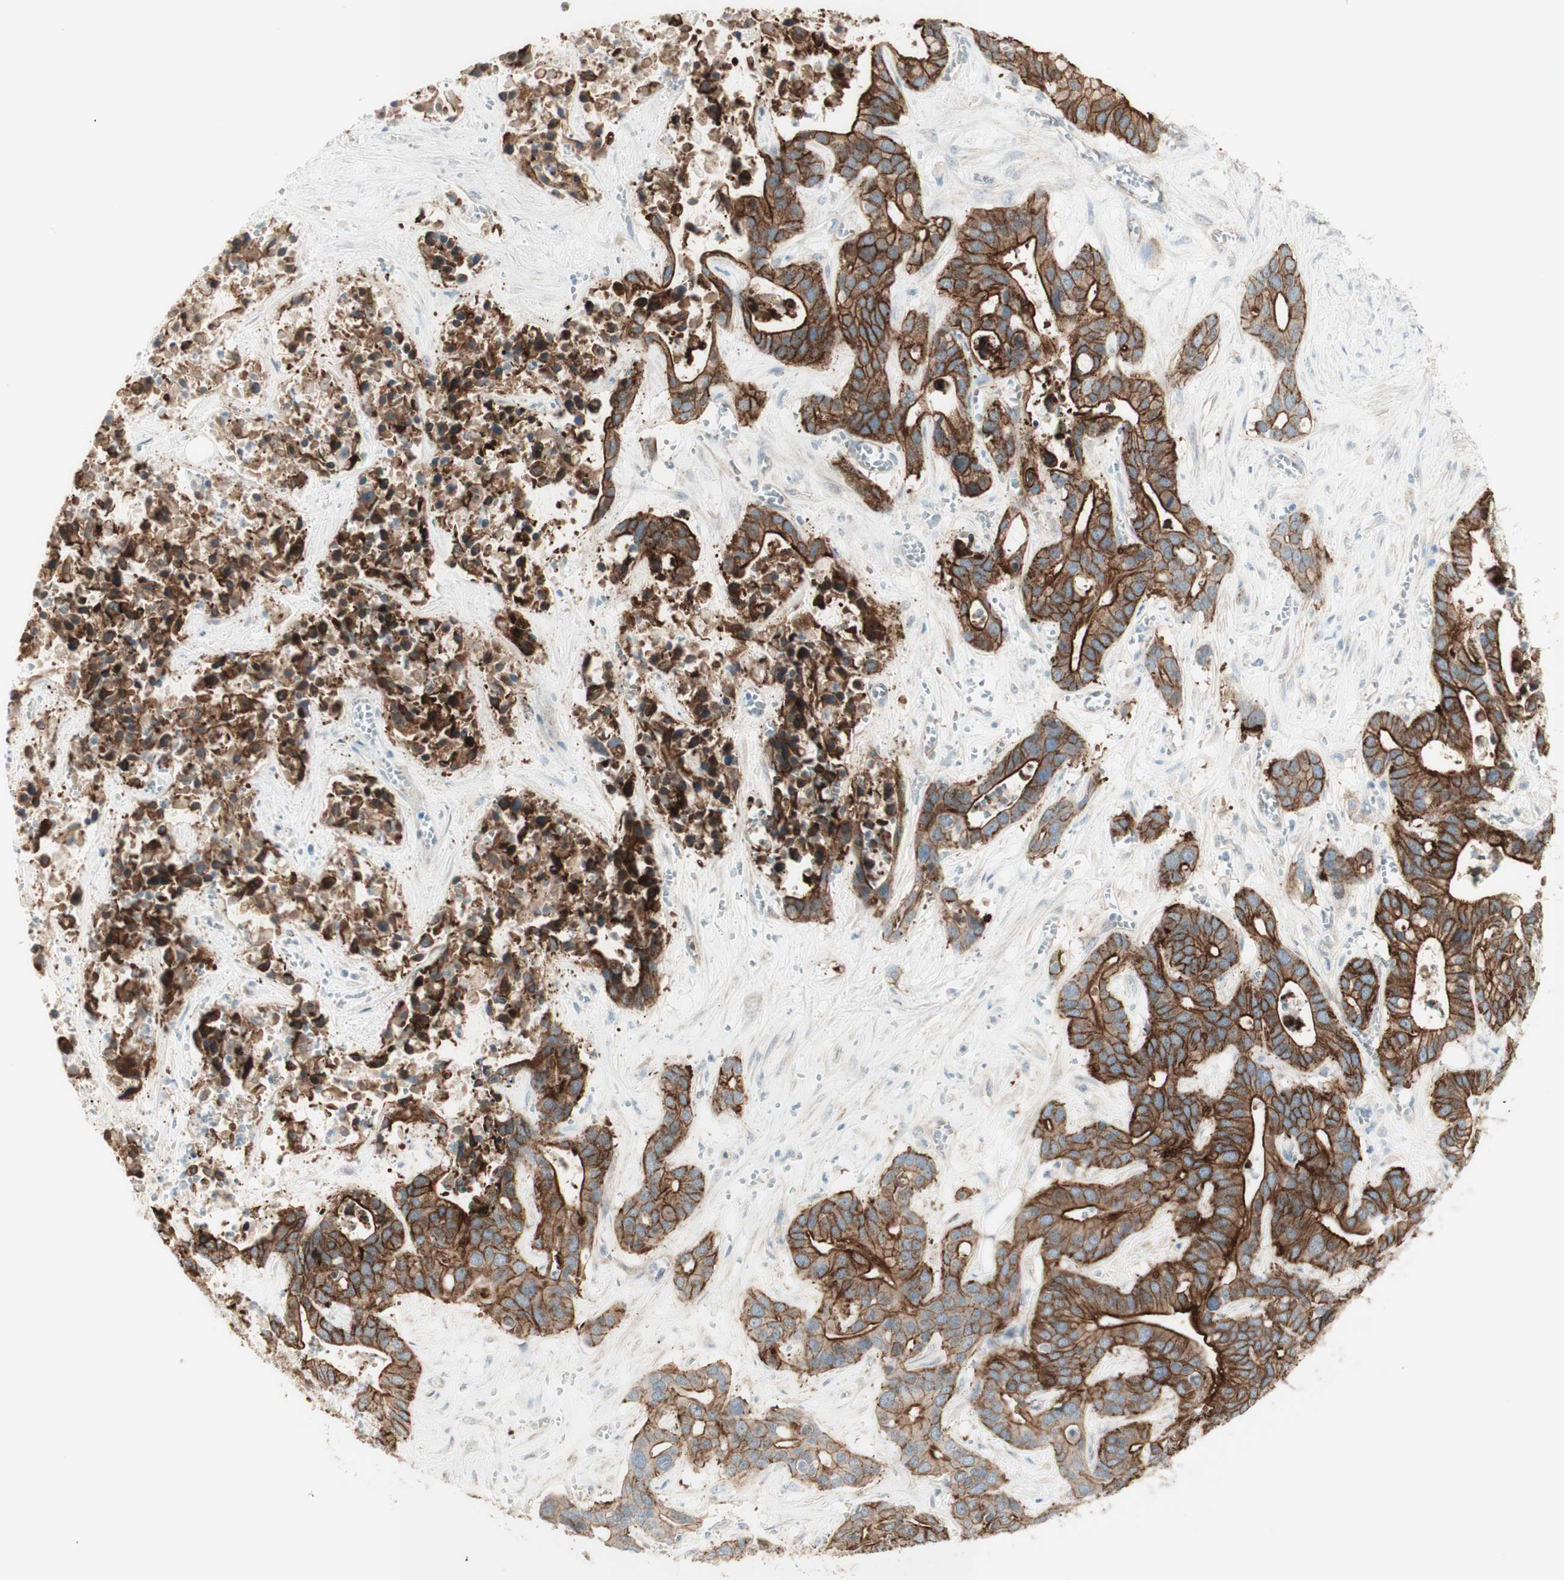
{"staining": {"intensity": "strong", "quantity": "25%-75%", "location": "cytoplasmic/membranous"}, "tissue": "liver cancer", "cell_type": "Tumor cells", "image_type": "cancer", "snomed": [{"axis": "morphology", "description": "Cholangiocarcinoma"}, {"axis": "topography", "description": "Liver"}], "caption": "Immunohistochemical staining of liver cancer shows strong cytoplasmic/membranous protein staining in about 25%-75% of tumor cells.", "gene": "MYO6", "patient": {"sex": "female", "age": 65}}